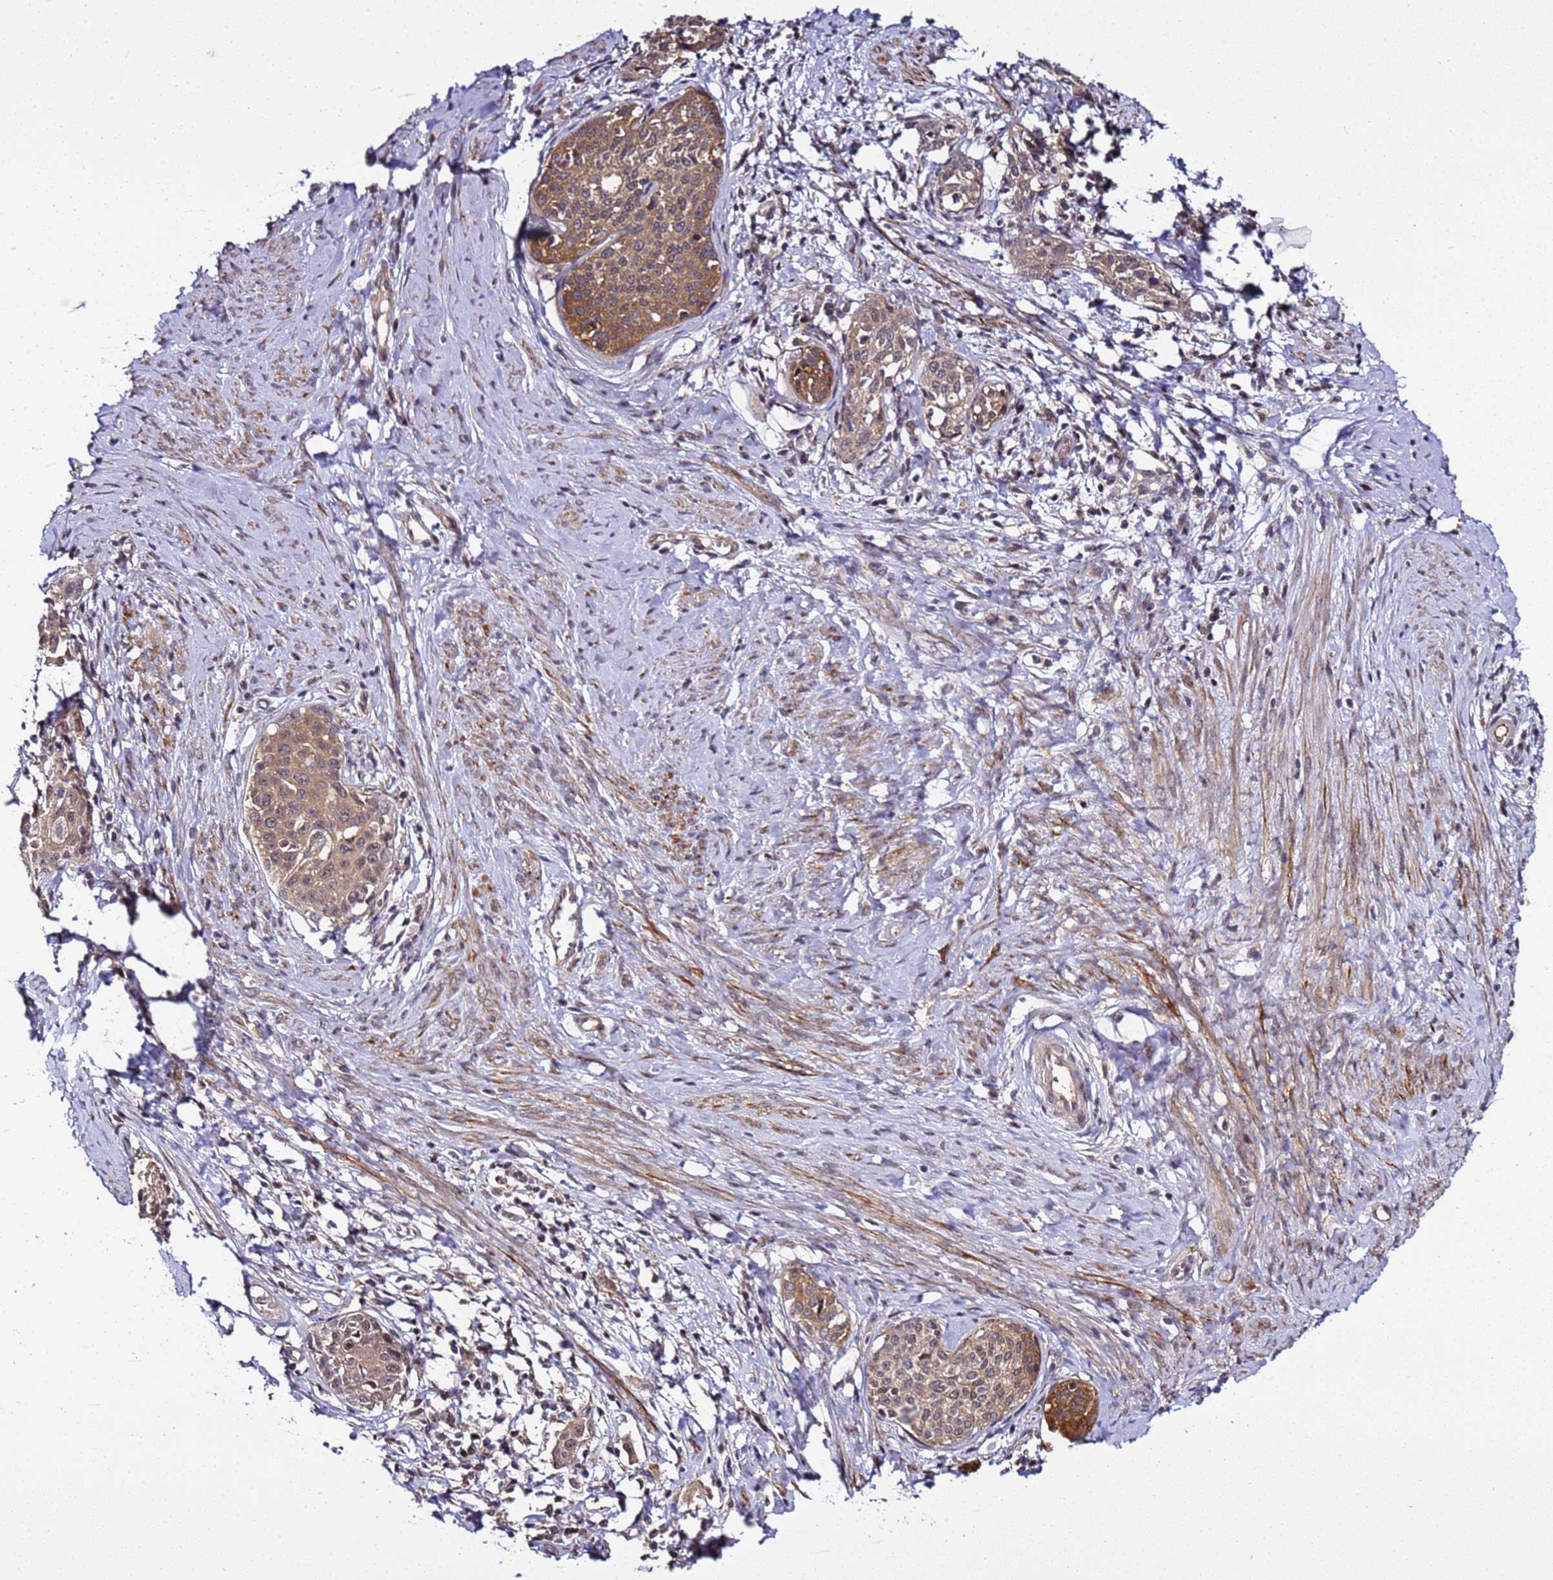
{"staining": {"intensity": "moderate", "quantity": "25%-75%", "location": "cytoplasmic/membranous,nuclear"}, "tissue": "cervical cancer", "cell_type": "Tumor cells", "image_type": "cancer", "snomed": [{"axis": "morphology", "description": "Squamous cell carcinoma, NOS"}, {"axis": "morphology", "description": "Adenocarcinoma, NOS"}, {"axis": "topography", "description": "Cervix"}], "caption": "DAB immunohistochemical staining of cervical cancer (adenocarcinoma) demonstrates moderate cytoplasmic/membranous and nuclear protein positivity in about 25%-75% of tumor cells.", "gene": "GEN1", "patient": {"sex": "female", "age": 52}}